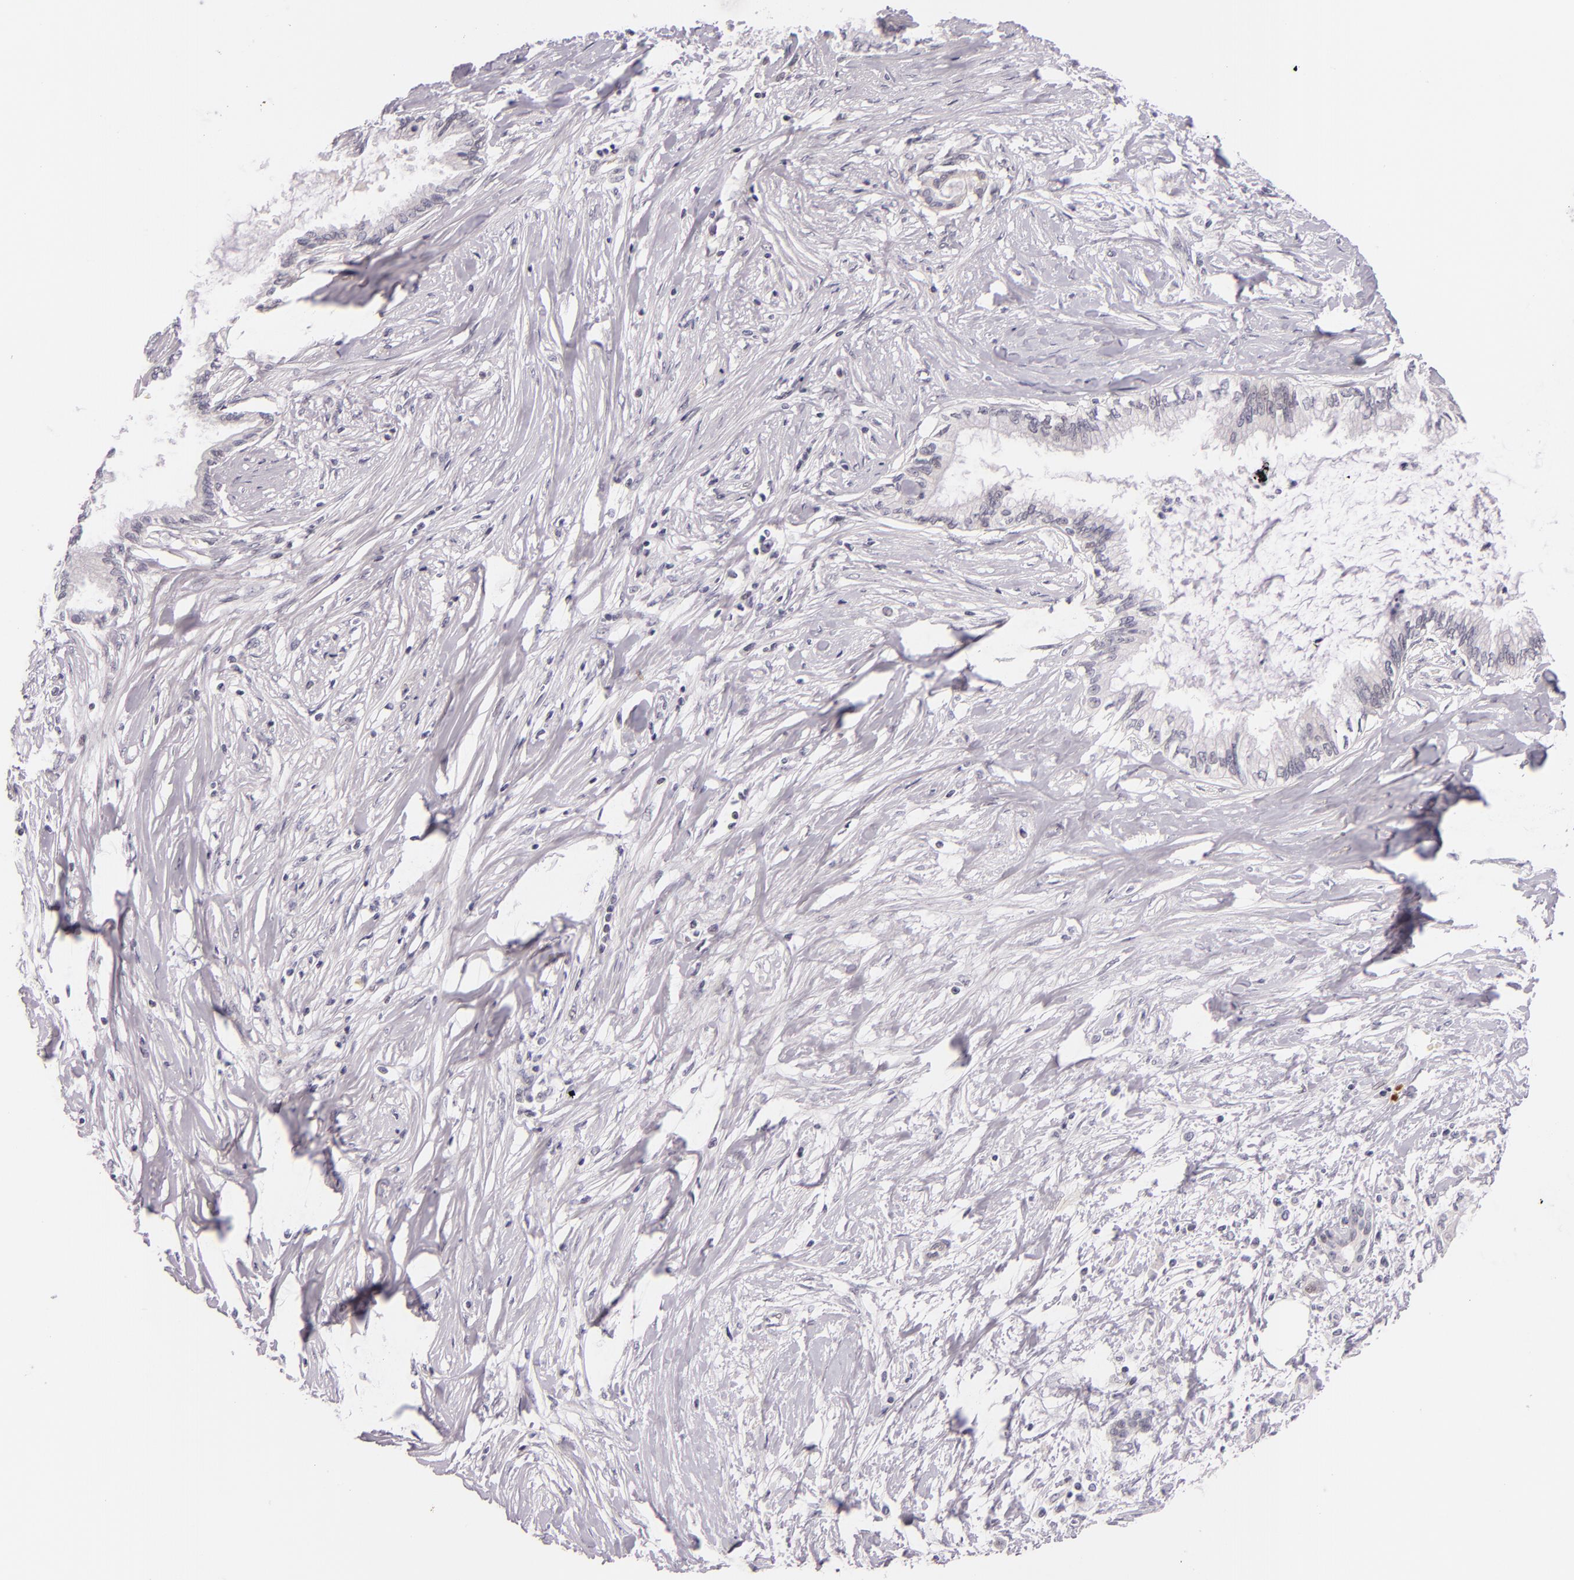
{"staining": {"intensity": "negative", "quantity": "none", "location": "none"}, "tissue": "pancreatic cancer", "cell_type": "Tumor cells", "image_type": "cancer", "snomed": [{"axis": "morphology", "description": "Adenocarcinoma, NOS"}, {"axis": "topography", "description": "Pancreas"}], "caption": "This is a micrograph of immunohistochemistry (IHC) staining of pancreatic cancer (adenocarcinoma), which shows no positivity in tumor cells.", "gene": "BCL3", "patient": {"sex": "female", "age": 64}}